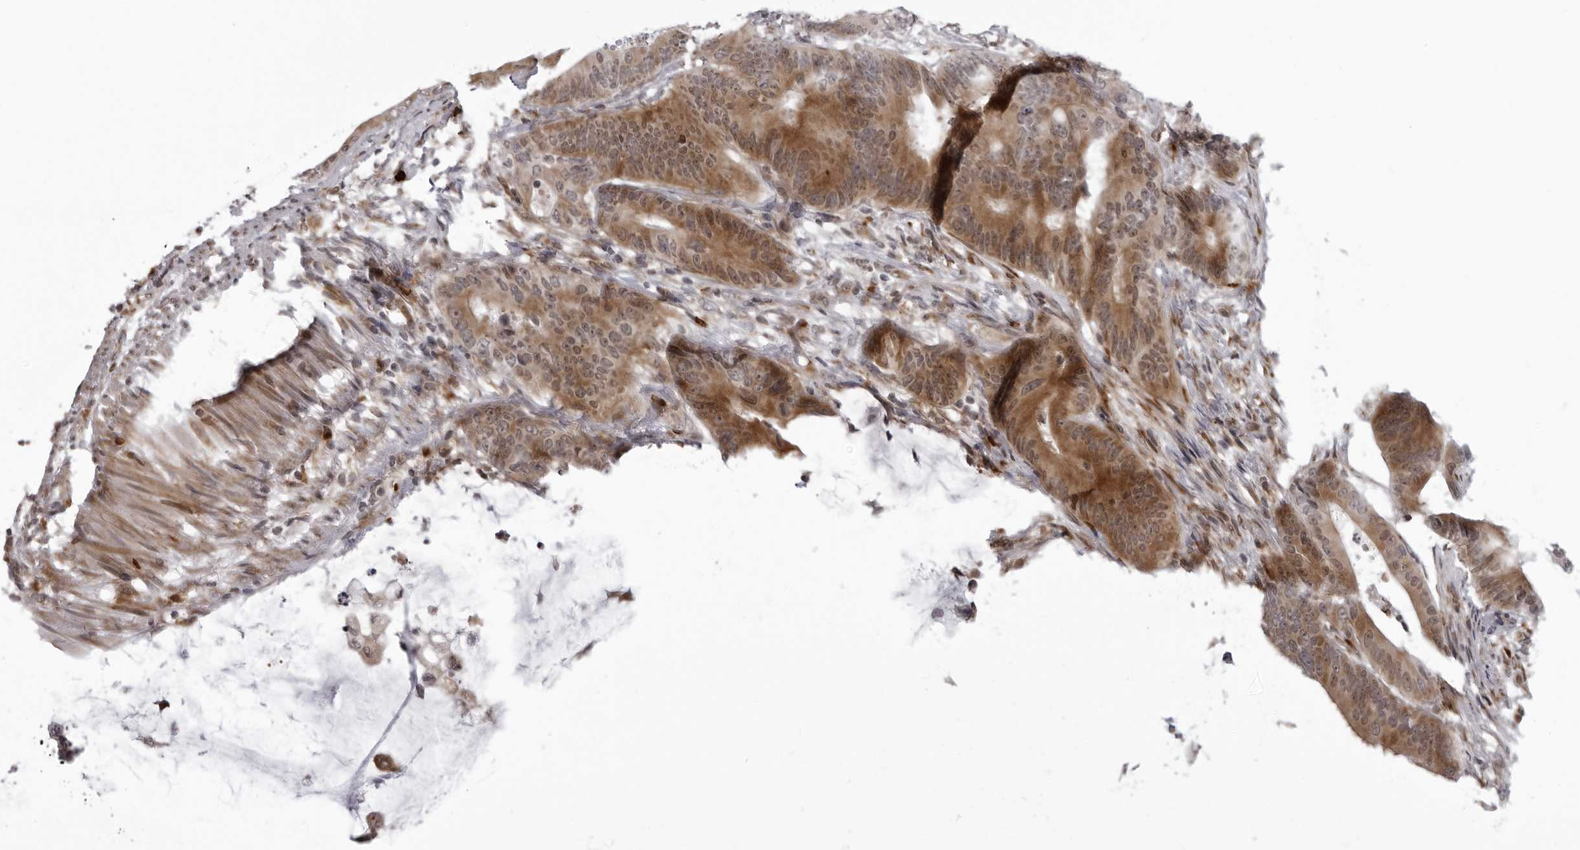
{"staining": {"intensity": "moderate", "quantity": "25%-75%", "location": "cytoplasmic/membranous"}, "tissue": "colorectal cancer", "cell_type": "Tumor cells", "image_type": "cancer", "snomed": [{"axis": "morphology", "description": "Adenocarcinoma, NOS"}, {"axis": "topography", "description": "Colon"}], "caption": "Protein staining demonstrates moderate cytoplasmic/membranous expression in approximately 25%-75% of tumor cells in adenocarcinoma (colorectal).", "gene": "THOP1", "patient": {"sex": "male", "age": 83}}